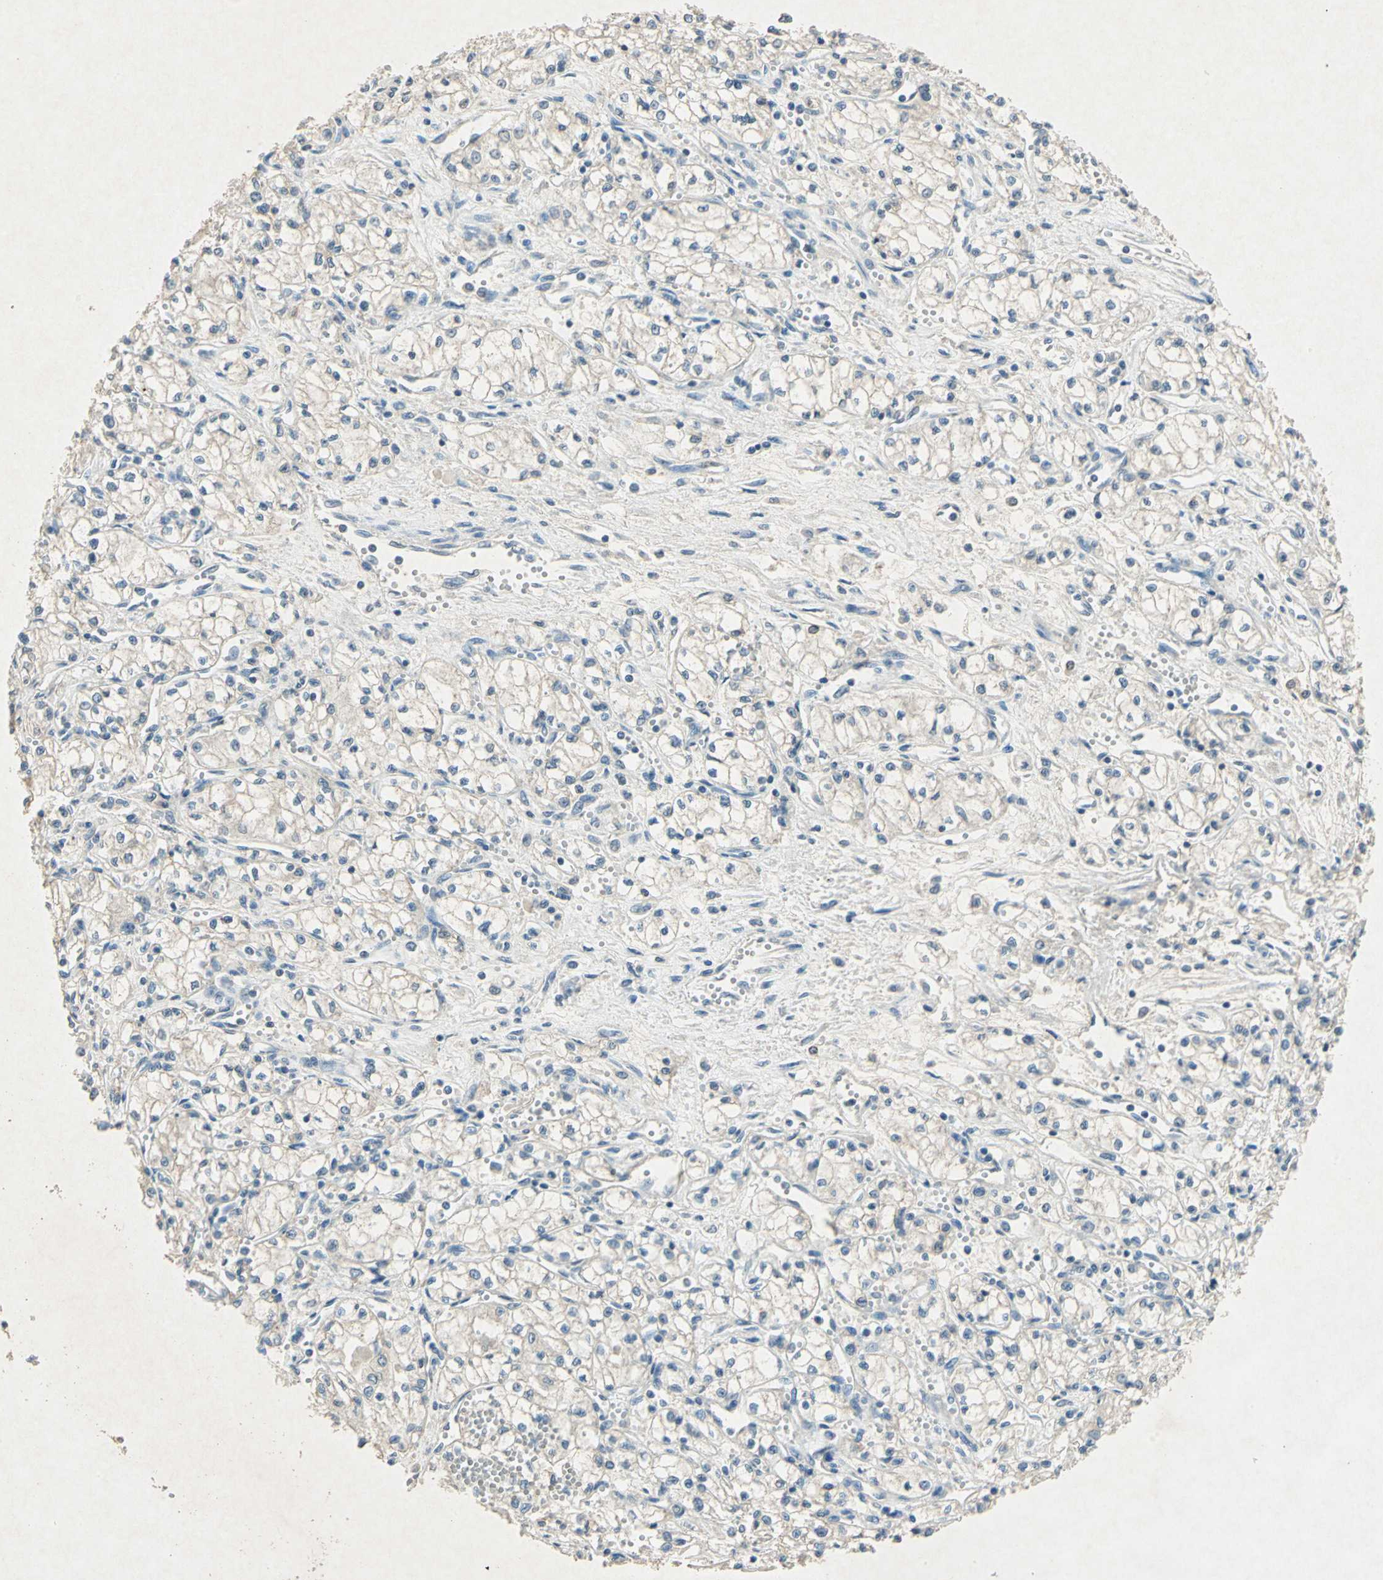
{"staining": {"intensity": "negative", "quantity": "none", "location": "none"}, "tissue": "renal cancer", "cell_type": "Tumor cells", "image_type": "cancer", "snomed": [{"axis": "morphology", "description": "Normal tissue, NOS"}, {"axis": "morphology", "description": "Adenocarcinoma, NOS"}, {"axis": "topography", "description": "Kidney"}], "caption": "Tumor cells show no significant protein expression in adenocarcinoma (renal).", "gene": "CAMK2B", "patient": {"sex": "male", "age": 59}}